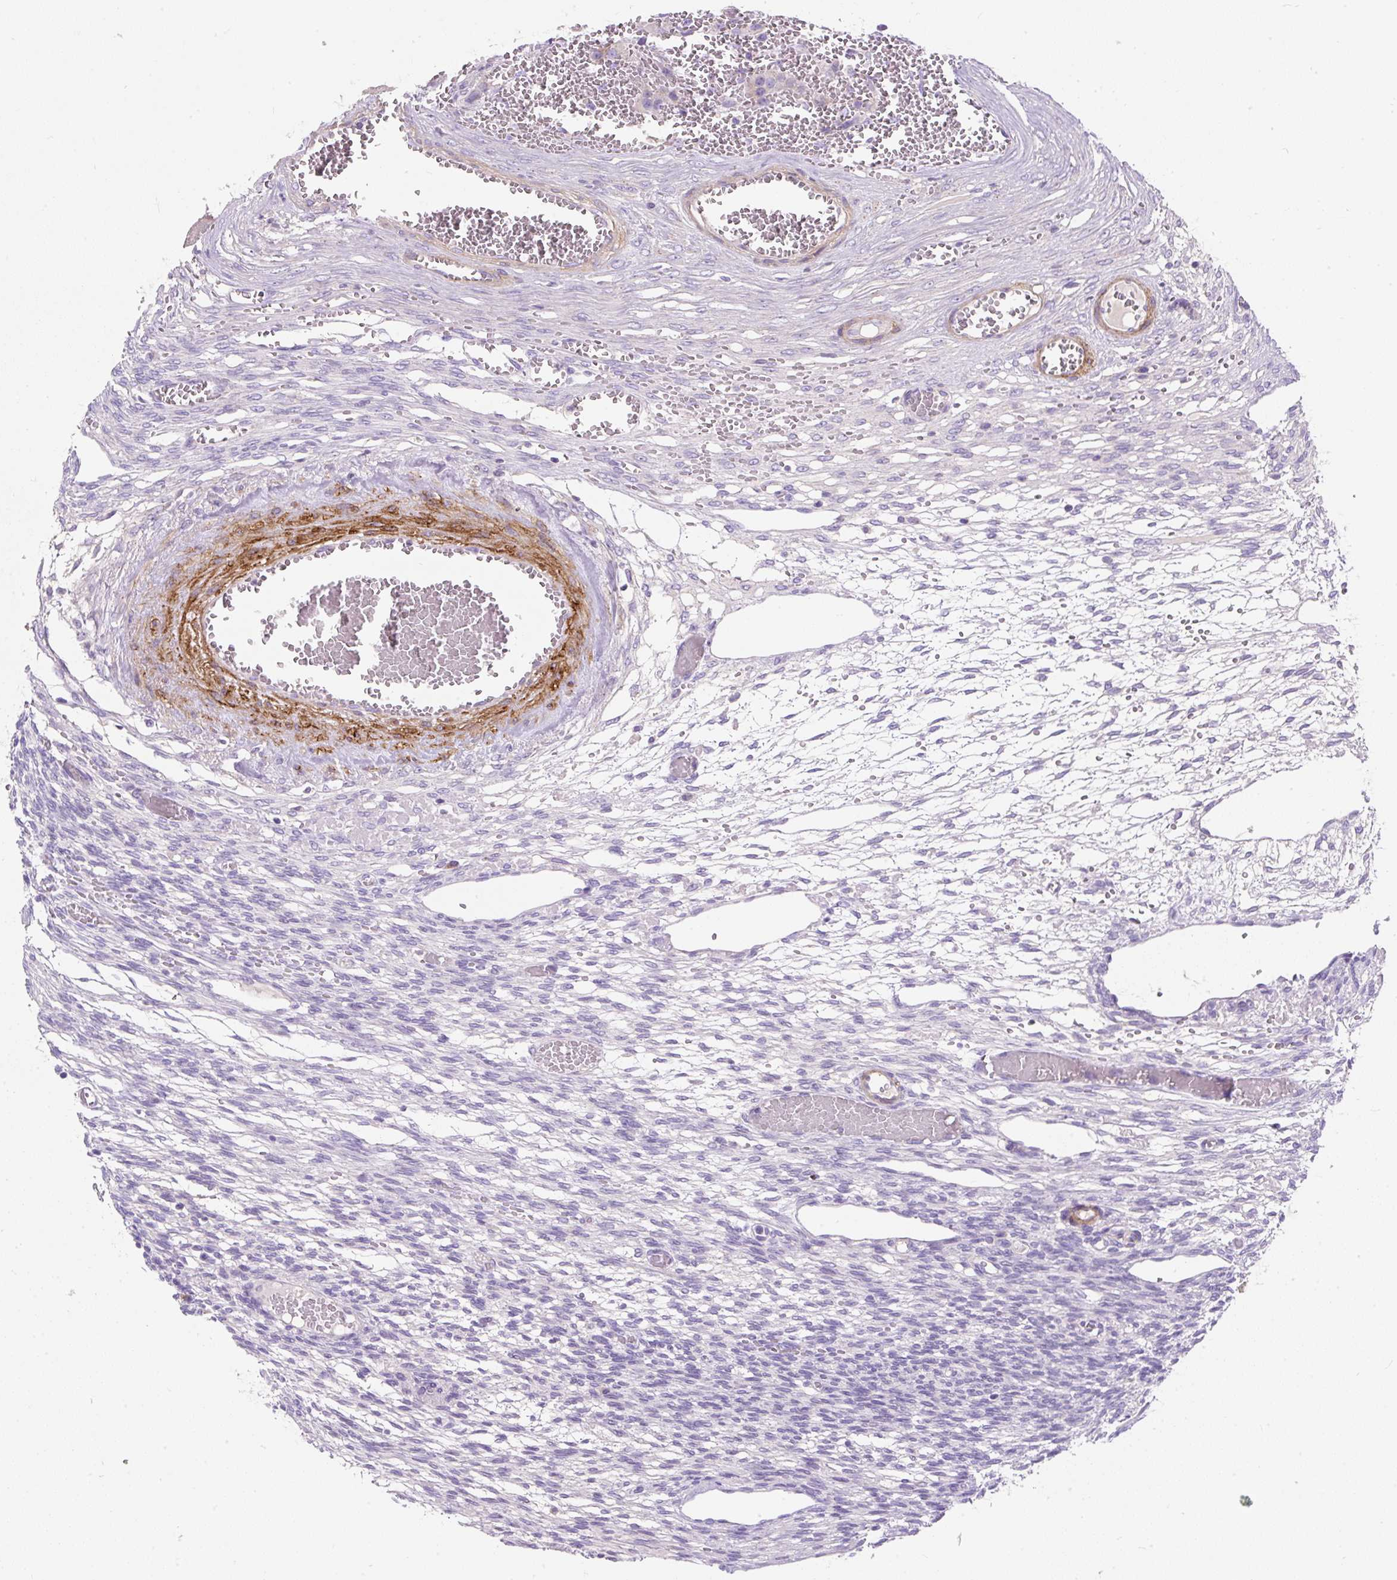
{"staining": {"intensity": "negative", "quantity": "none", "location": "none"}, "tissue": "ovary", "cell_type": "Follicle cells", "image_type": "normal", "snomed": [{"axis": "morphology", "description": "Normal tissue, NOS"}, {"axis": "topography", "description": "Ovary"}], "caption": "IHC image of normal human ovary stained for a protein (brown), which displays no positivity in follicle cells.", "gene": "SUSD5", "patient": {"sex": "female", "age": 67}}